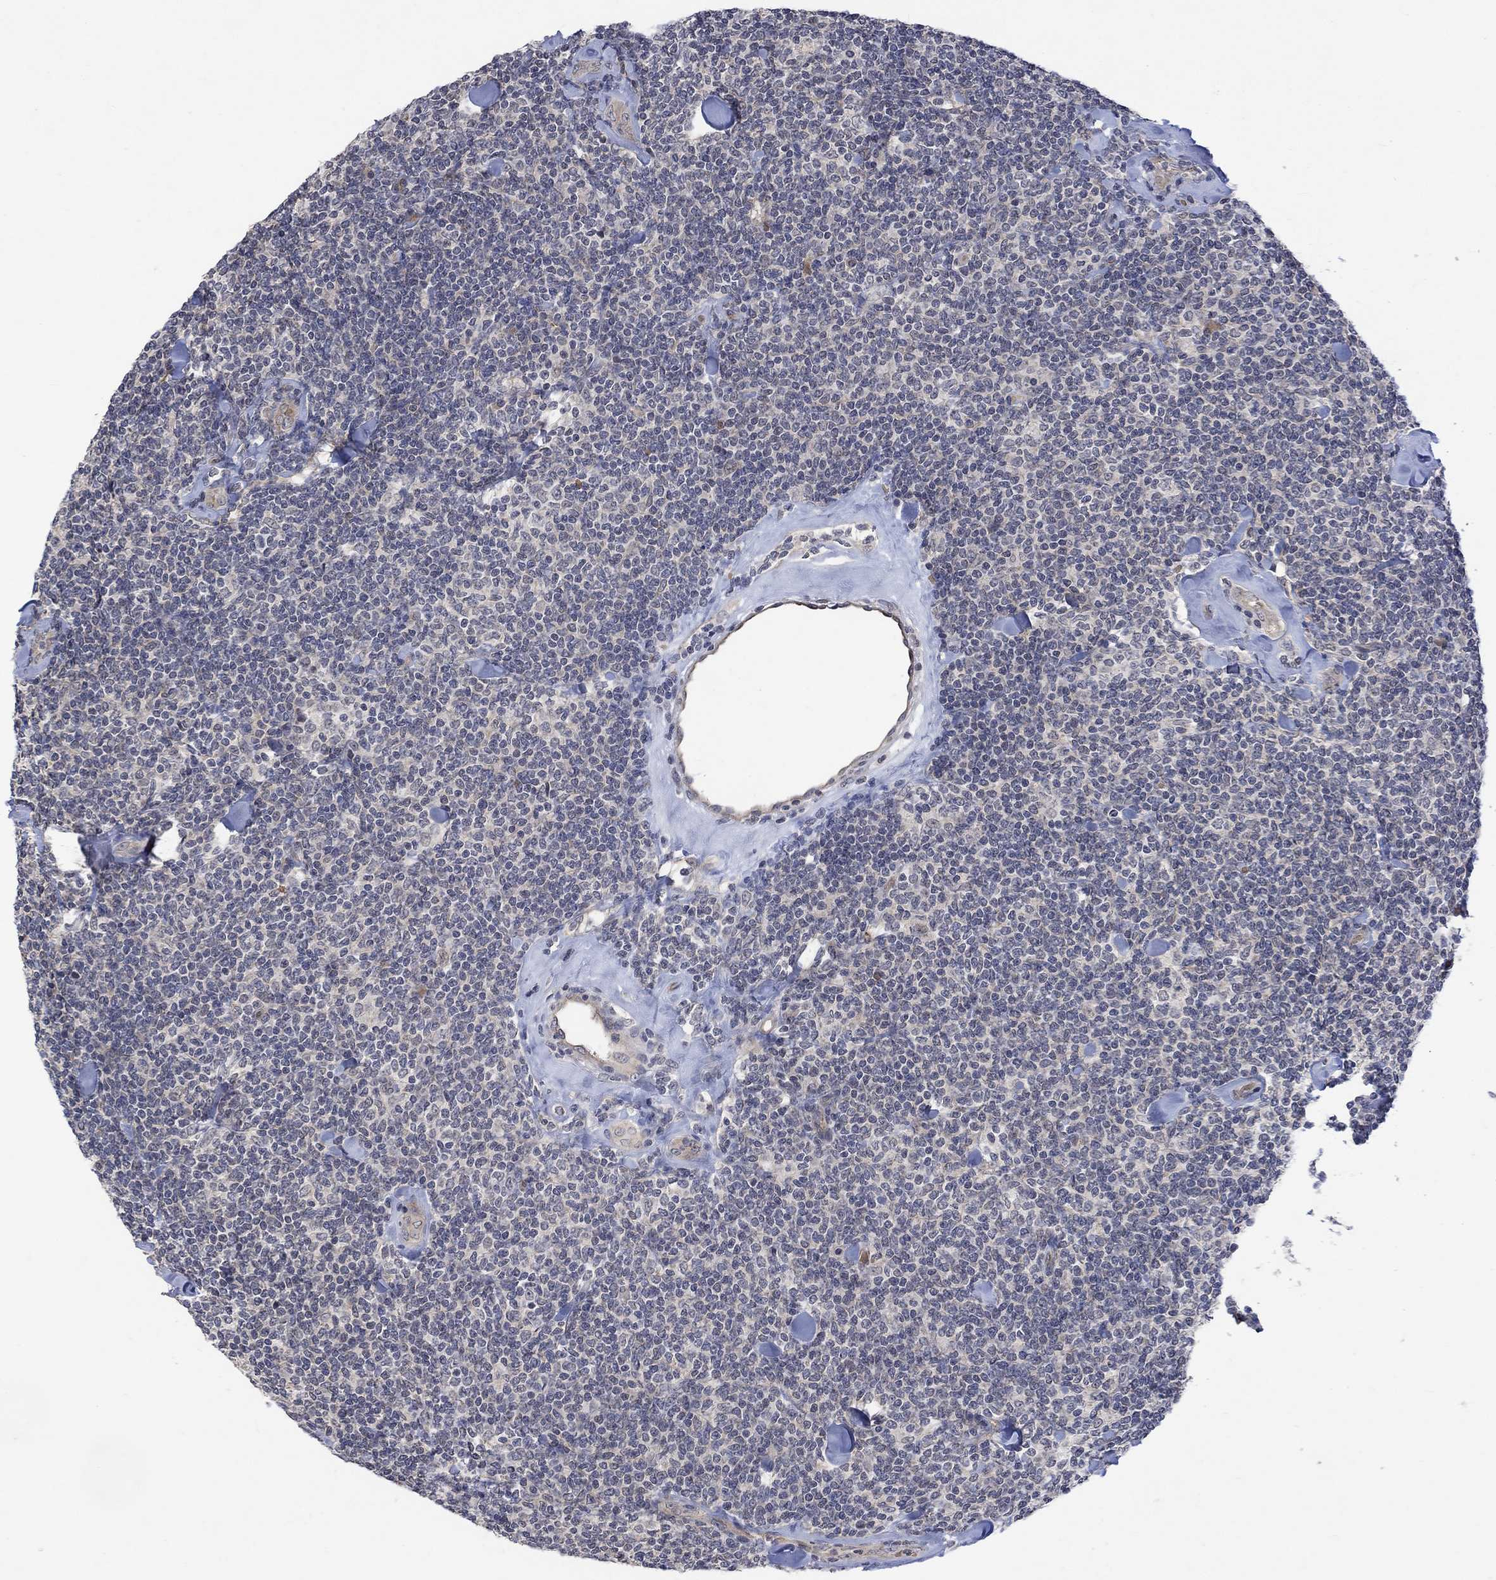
{"staining": {"intensity": "negative", "quantity": "none", "location": "none"}, "tissue": "lymphoma", "cell_type": "Tumor cells", "image_type": "cancer", "snomed": [{"axis": "morphology", "description": "Malignant lymphoma, non-Hodgkin's type, Low grade"}, {"axis": "topography", "description": "Lymph node"}], "caption": "This histopathology image is of lymphoma stained with immunohistochemistry to label a protein in brown with the nuclei are counter-stained blue. There is no expression in tumor cells.", "gene": "GRIN2D", "patient": {"sex": "female", "age": 56}}